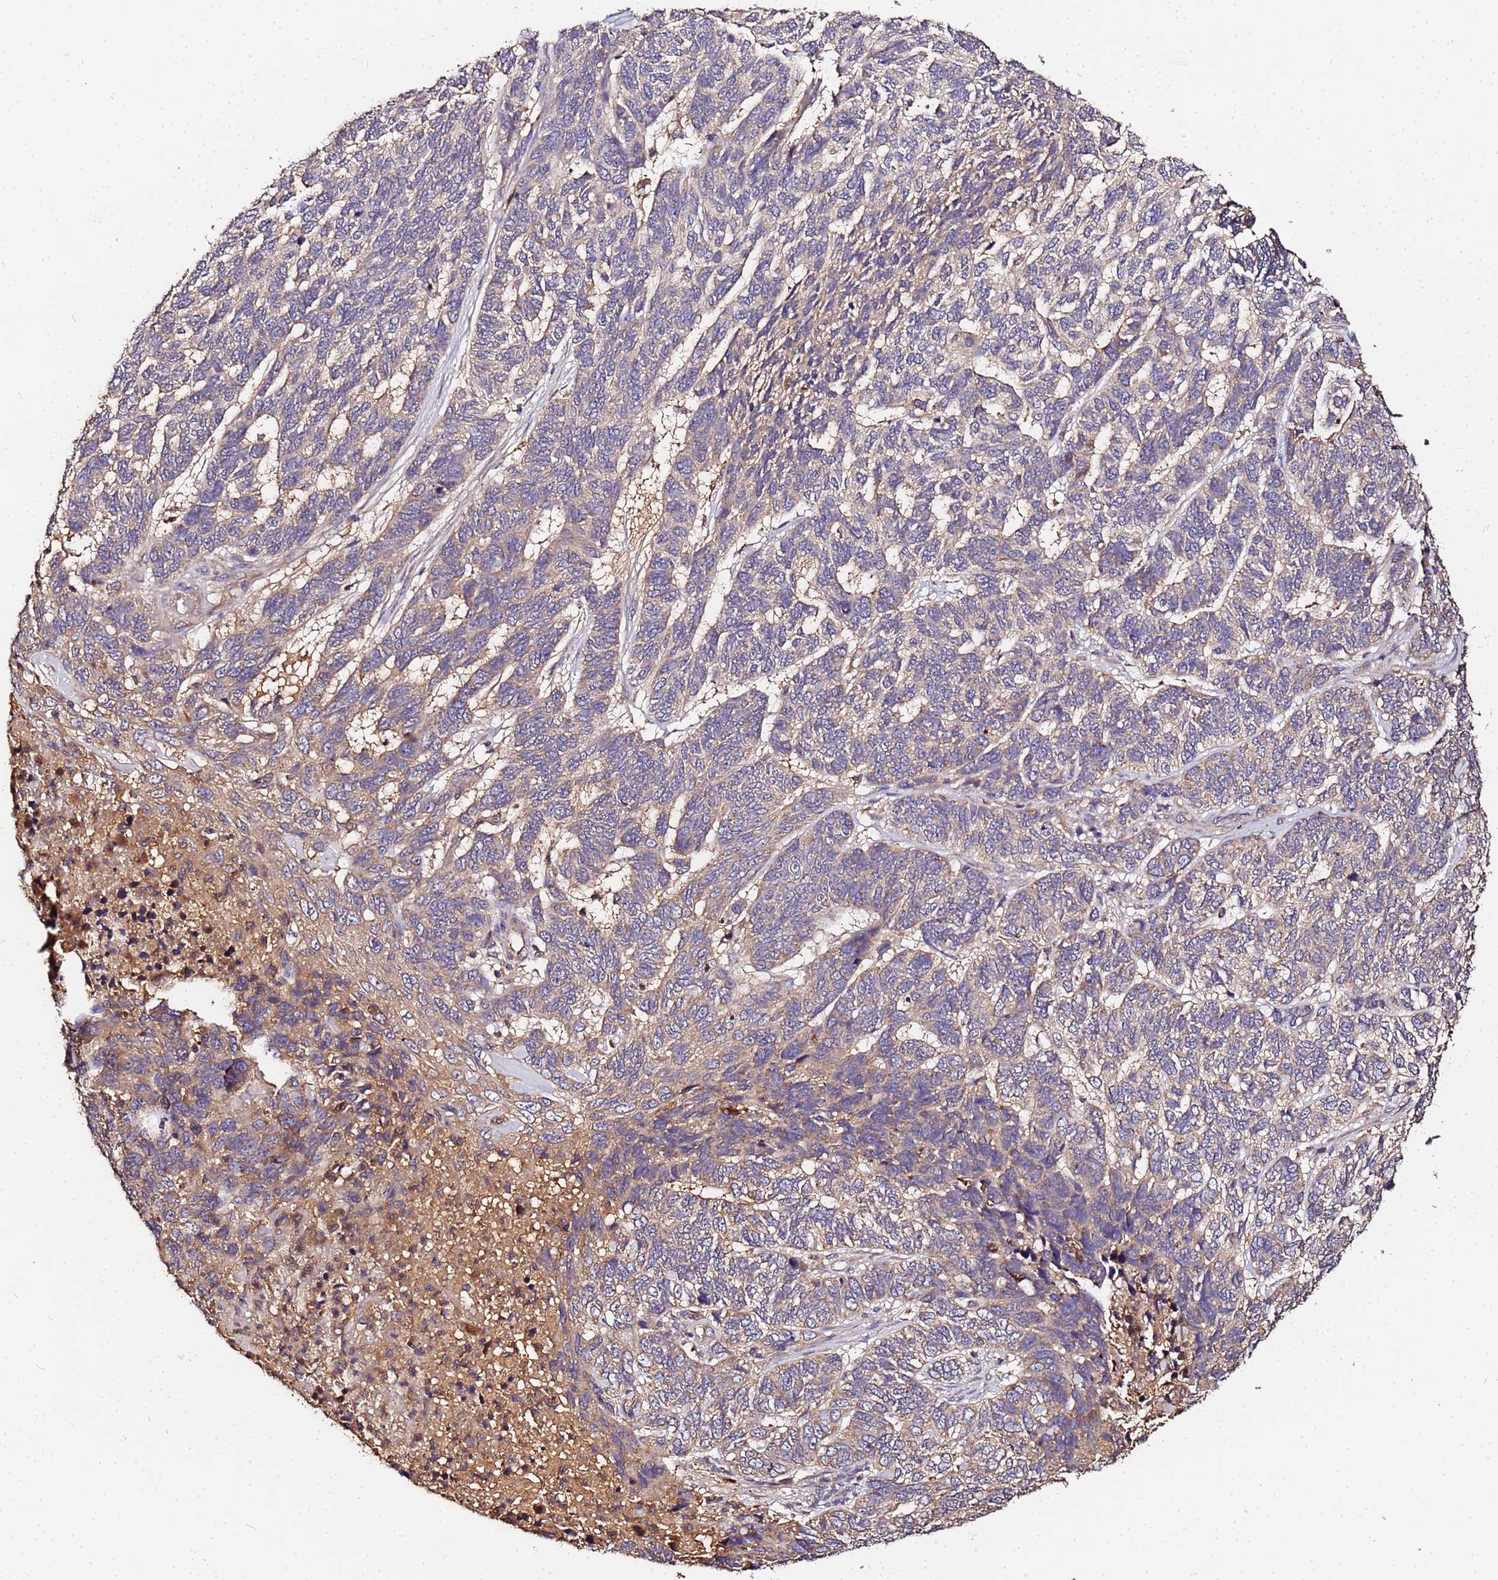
{"staining": {"intensity": "weak", "quantity": "25%-75%", "location": "cytoplasmic/membranous"}, "tissue": "skin cancer", "cell_type": "Tumor cells", "image_type": "cancer", "snomed": [{"axis": "morphology", "description": "Basal cell carcinoma"}, {"axis": "topography", "description": "Skin"}], "caption": "Tumor cells reveal low levels of weak cytoplasmic/membranous expression in about 25%-75% of cells in human skin cancer.", "gene": "MTERF1", "patient": {"sex": "female", "age": 65}}